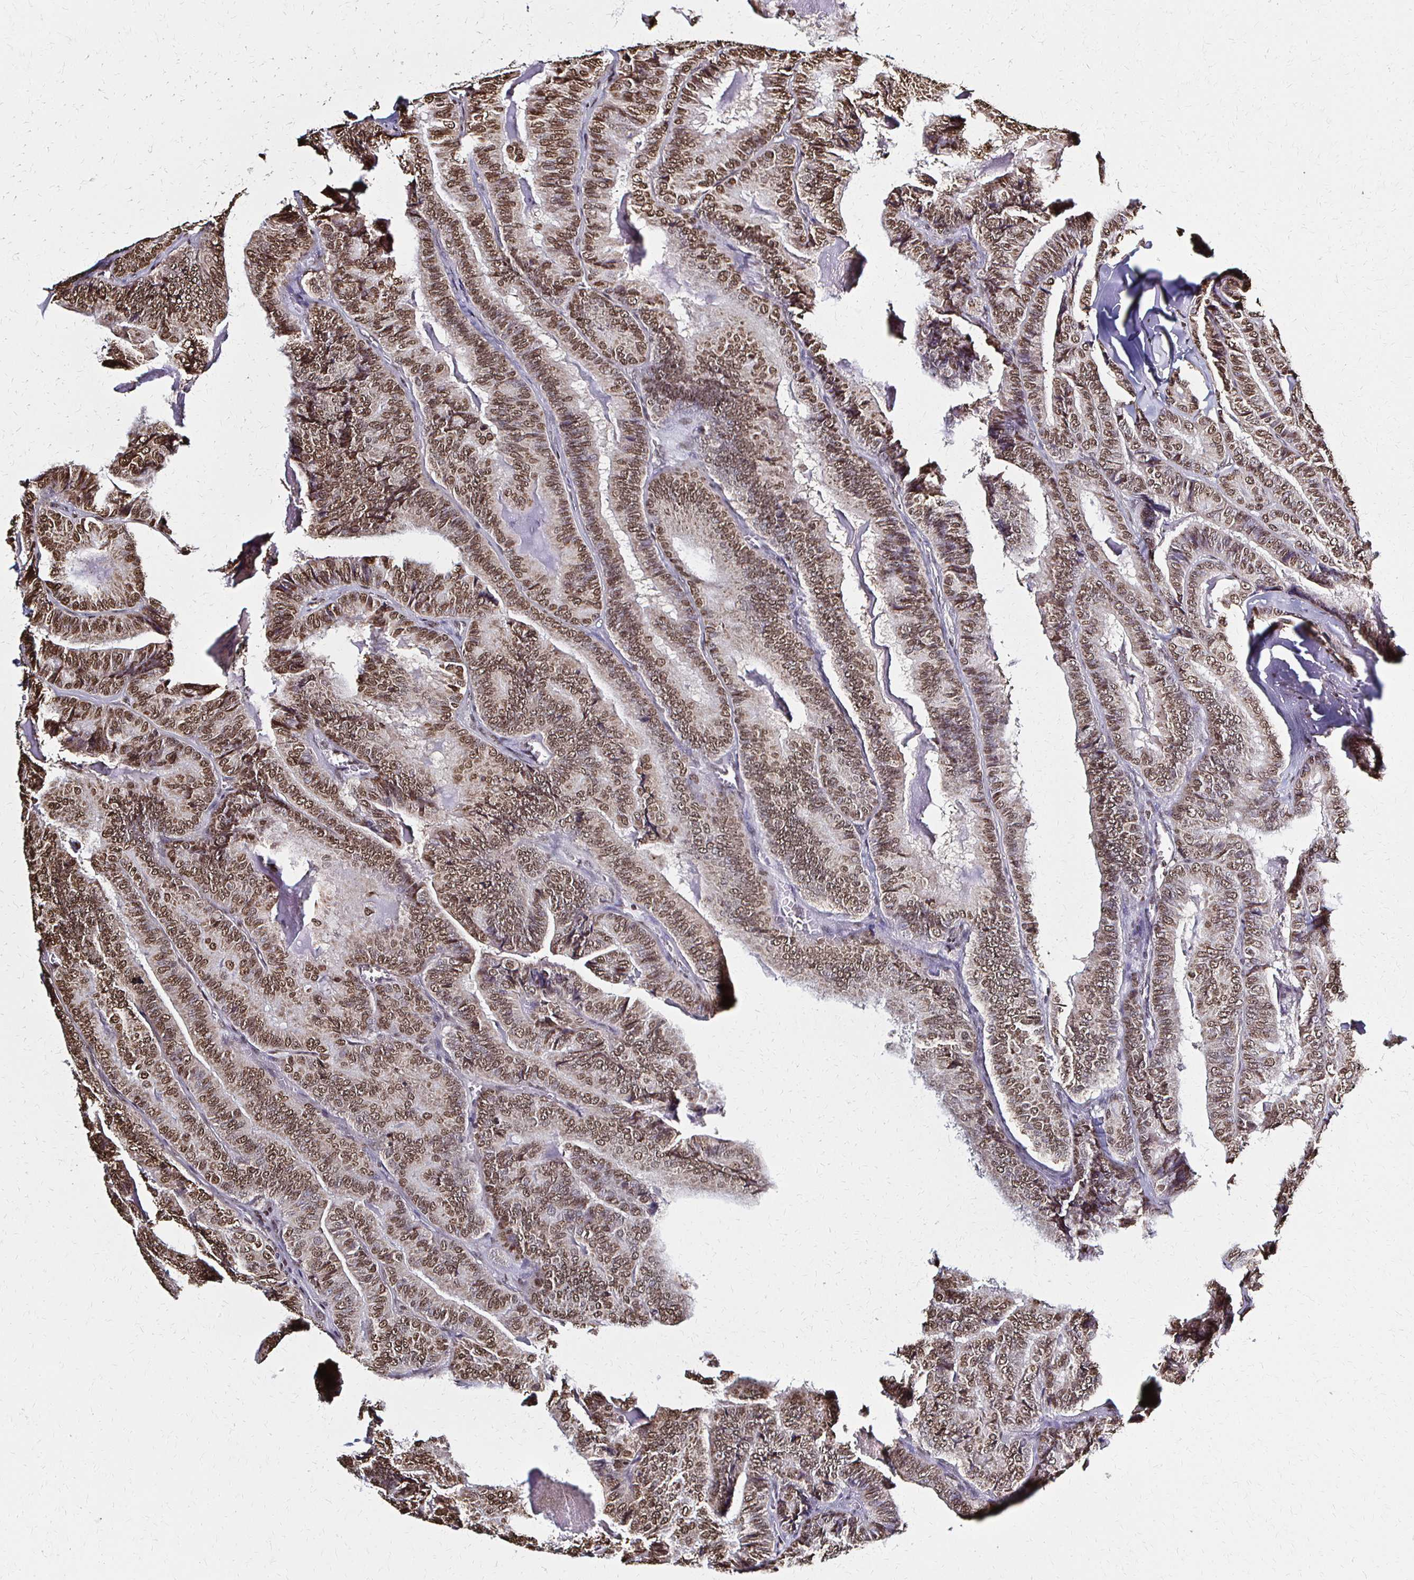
{"staining": {"intensity": "moderate", "quantity": ">75%", "location": "nuclear"}, "tissue": "thyroid cancer", "cell_type": "Tumor cells", "image_type": "cancer", "snomed": [{"axis": "morphology", "description": "Papillary adenocarcinoma, NOS"}, {"axis": "topography", "description": "Thyroid gland"}], "caption": "High-power microscopy captured an immunohistochemistry micrograph of thyroid cancer, revealing moderate nuclear expression in approximately >75% of tumor cells. (Brightfield microscopy of DAB IHC at high magnification).", "gene": "HOXA9", "patient": {"sex": "female", "age": 75}}